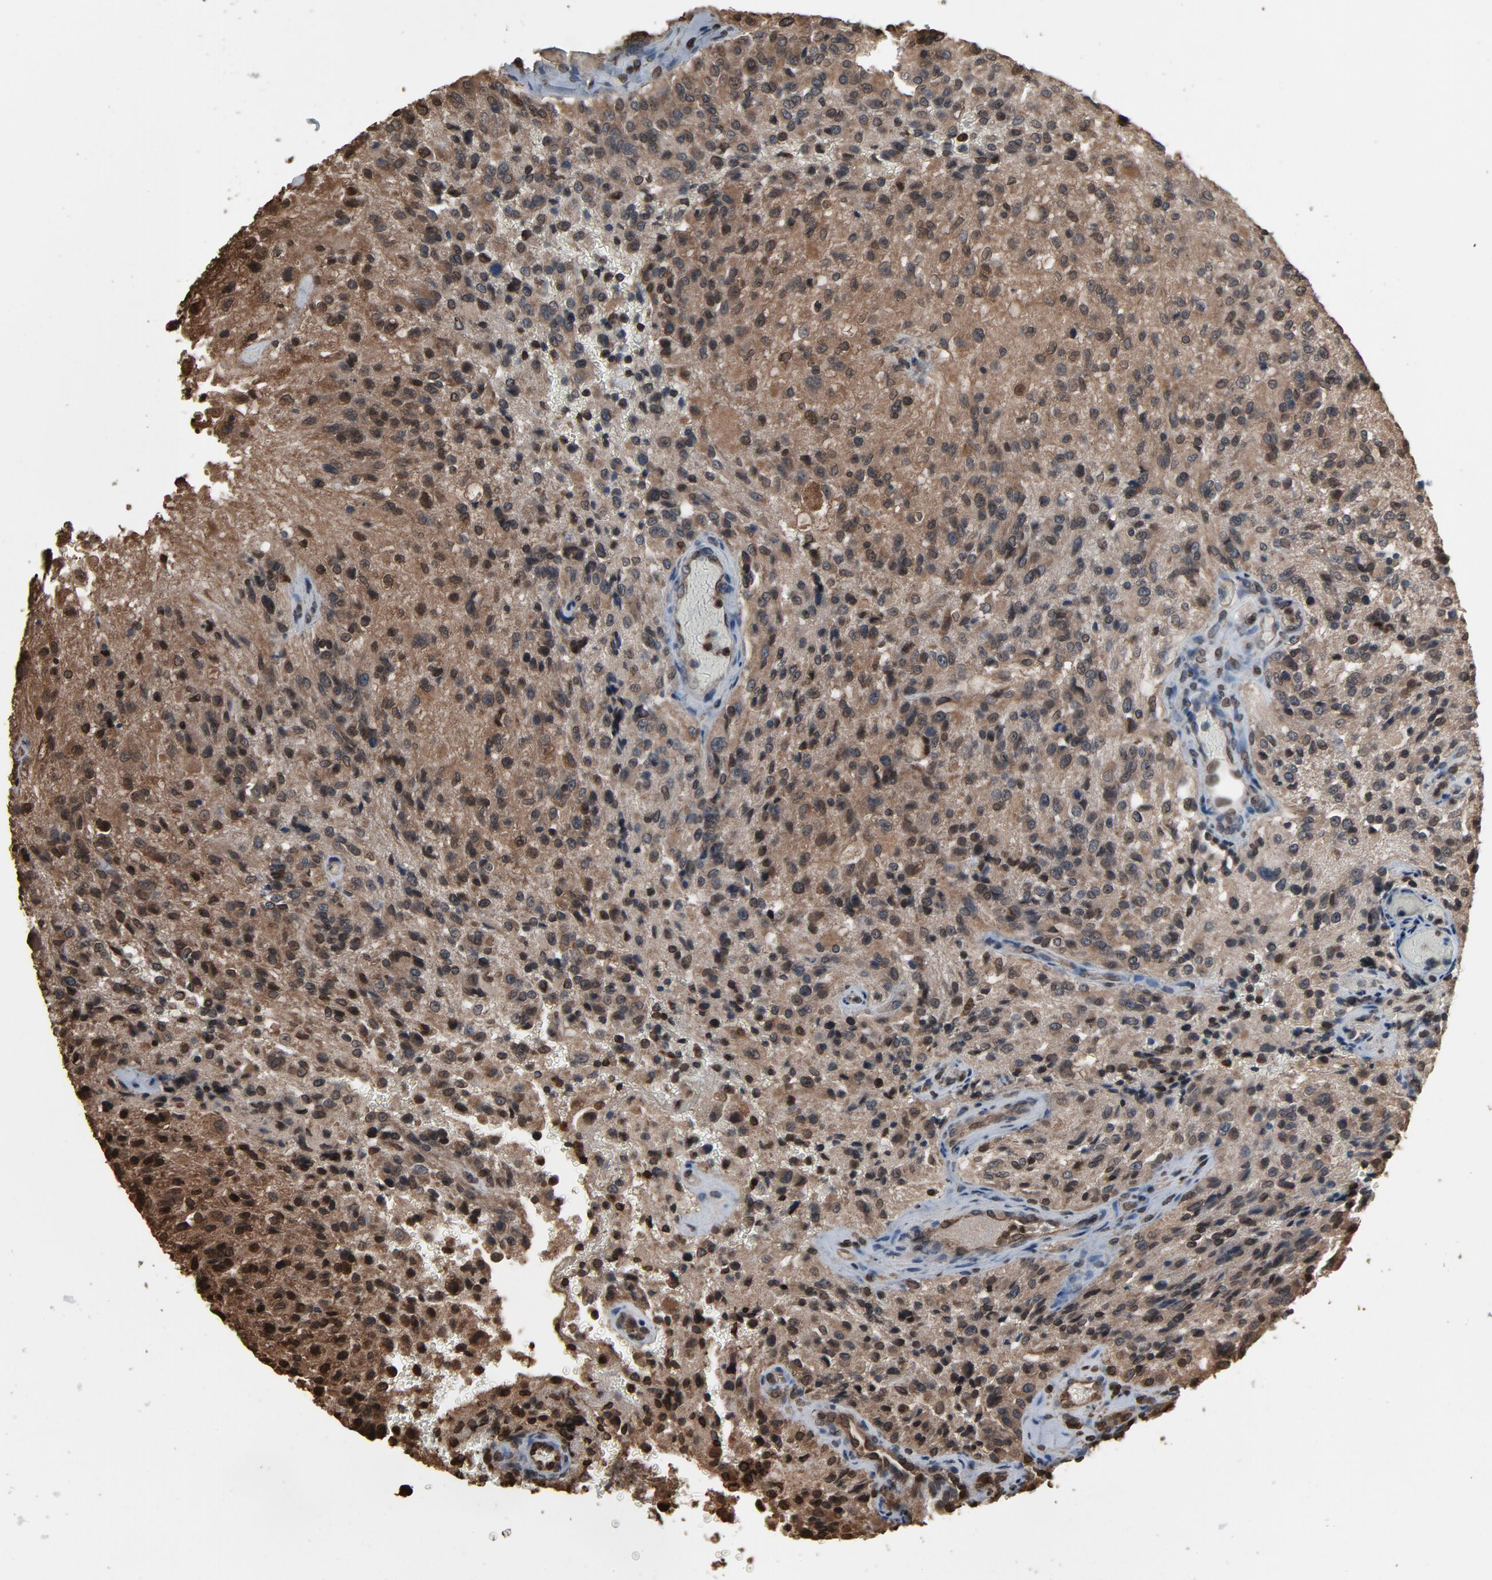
{"staining": {"intensity": "weak", "quantity": "<25%", "location": "cytoplasmic/membranous,nuclear"}, "tissue": "glioma", "cell_type": "Tumor cells", "image_type": "cancer", "snomed": [{"axis": "morphology", "description": "Normal tissue, NOS"}, {"axis": "morphology", "description": "Glioma, malignant, High grade"}, {"axis": "topography", "description": "Cerebral cortex"}], "caption": "A micrograph of human malignant high-grade glioma is negative for staining in tumor cells.", "gene": "UBE2D1", "patient": {"sex": "male", "age": 56}}